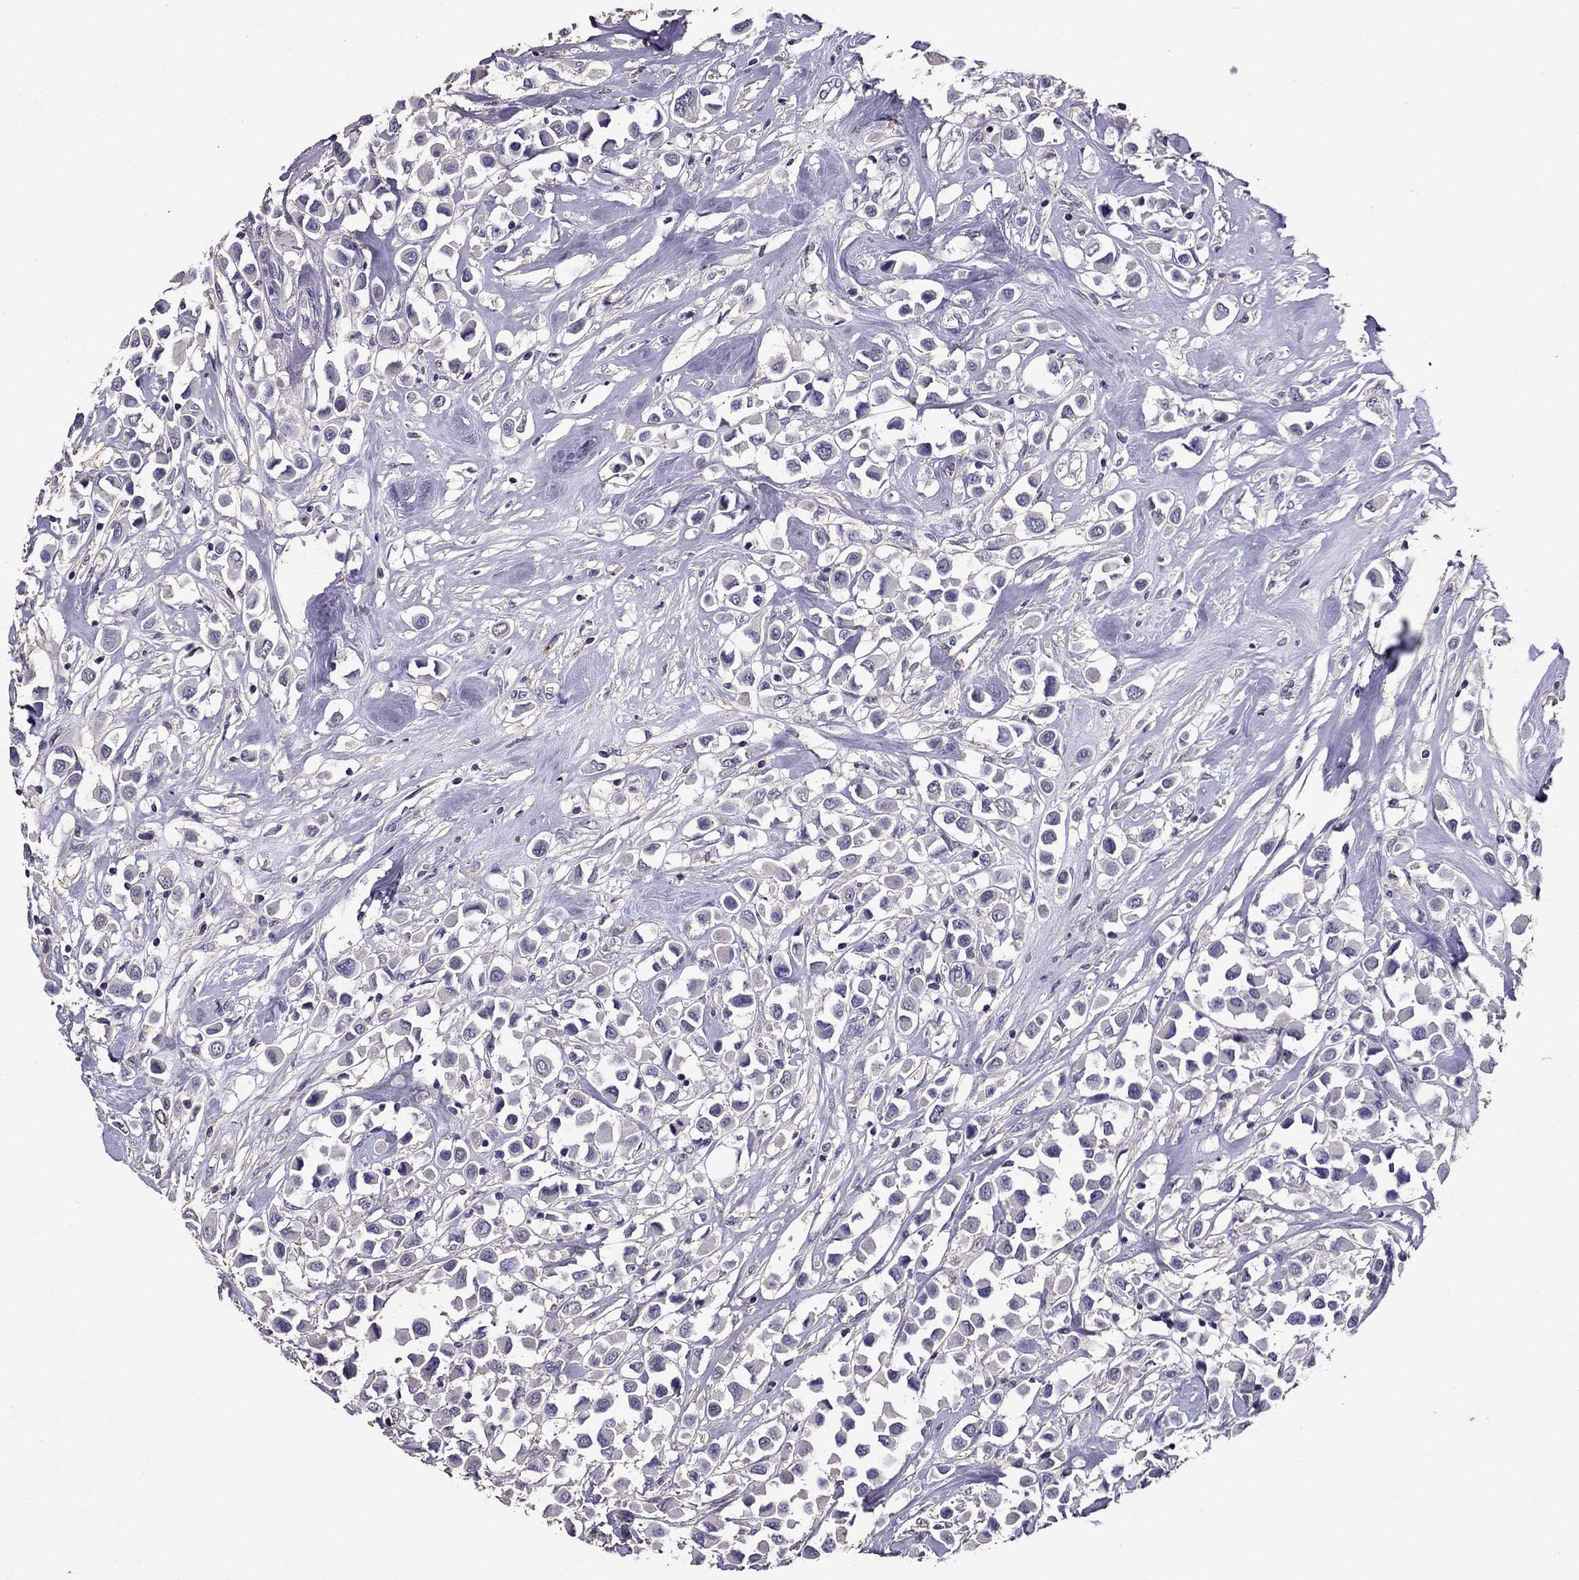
{"staining": {"intensity": "negative", "quantity": "none", "location": "none"}, "tissue": "breast cancer", "cell_type": "Tumor cells", "image_type": "cancer", "snomed": [{"axis": "morphology", "description": "Duct carcinoma"}, {"axis": "topography", "description": "Breast"}], "caption": "This is an IHC image of breast cancer (invasive ductal carcinoma). There is no staining in tumor cells.", "gene": "NKX3-1", "patient": {"sex": "female", "age": 61}}